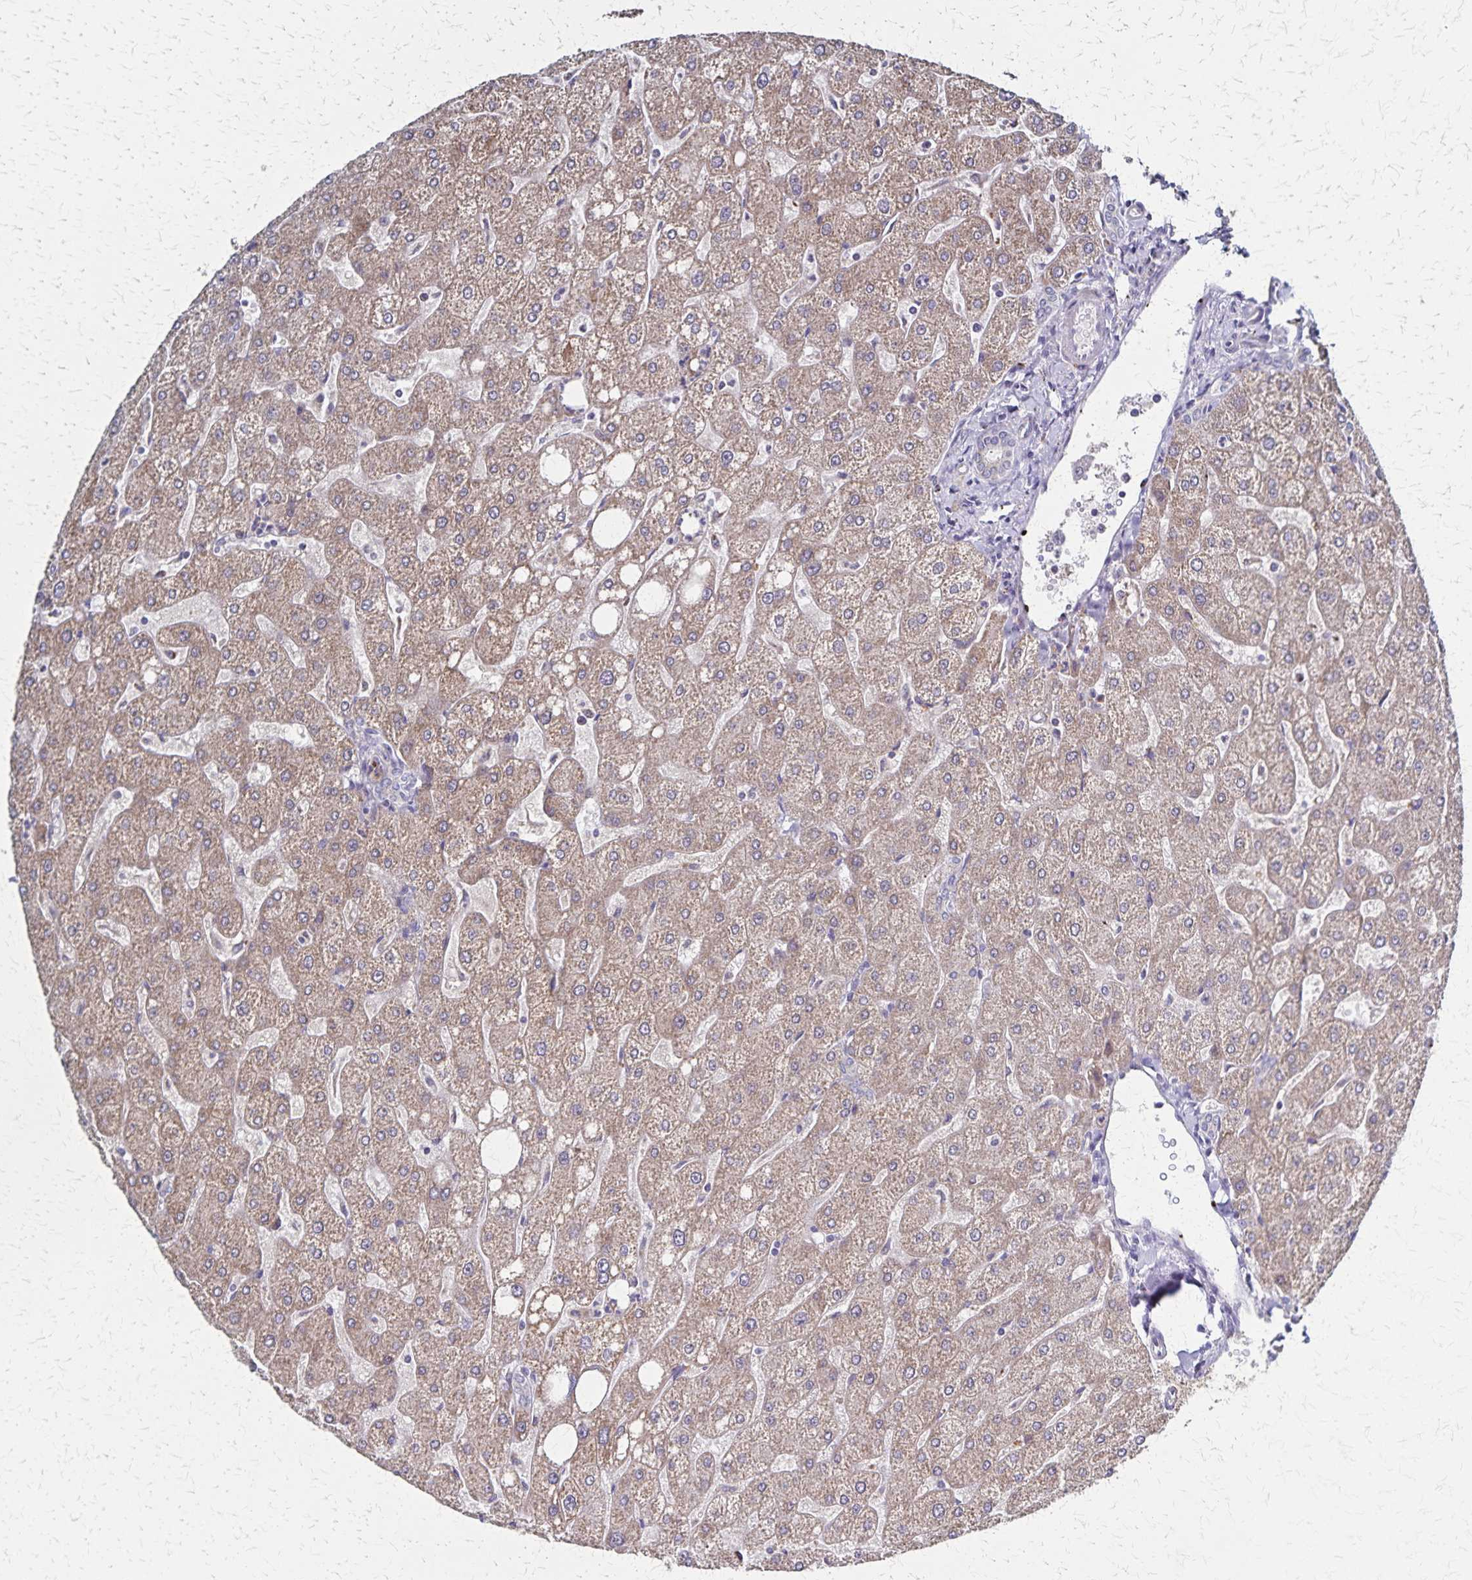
{"staining": {"intensity": "negative", "quantity": "none", "location": "none"}, "tissue": "liver", "cell_type": "Cholangiocytes", "image_type": "normal", "snomed": [{"axis": "morphology", "description": "Normal tissue, NOS"}, {"axis": "topography", "description": "Liver"}], "caption": "A high-resolution histopathology image shows immunohistochemistry staining of unremarkable liver, which demonstrates no significant expression in cholangiocytes. (Immunohistochemistry (ihc), brightfield microscopy, high magnification).", "gene": "NFS1", "patient": {"sex": "male", "age": 67}}